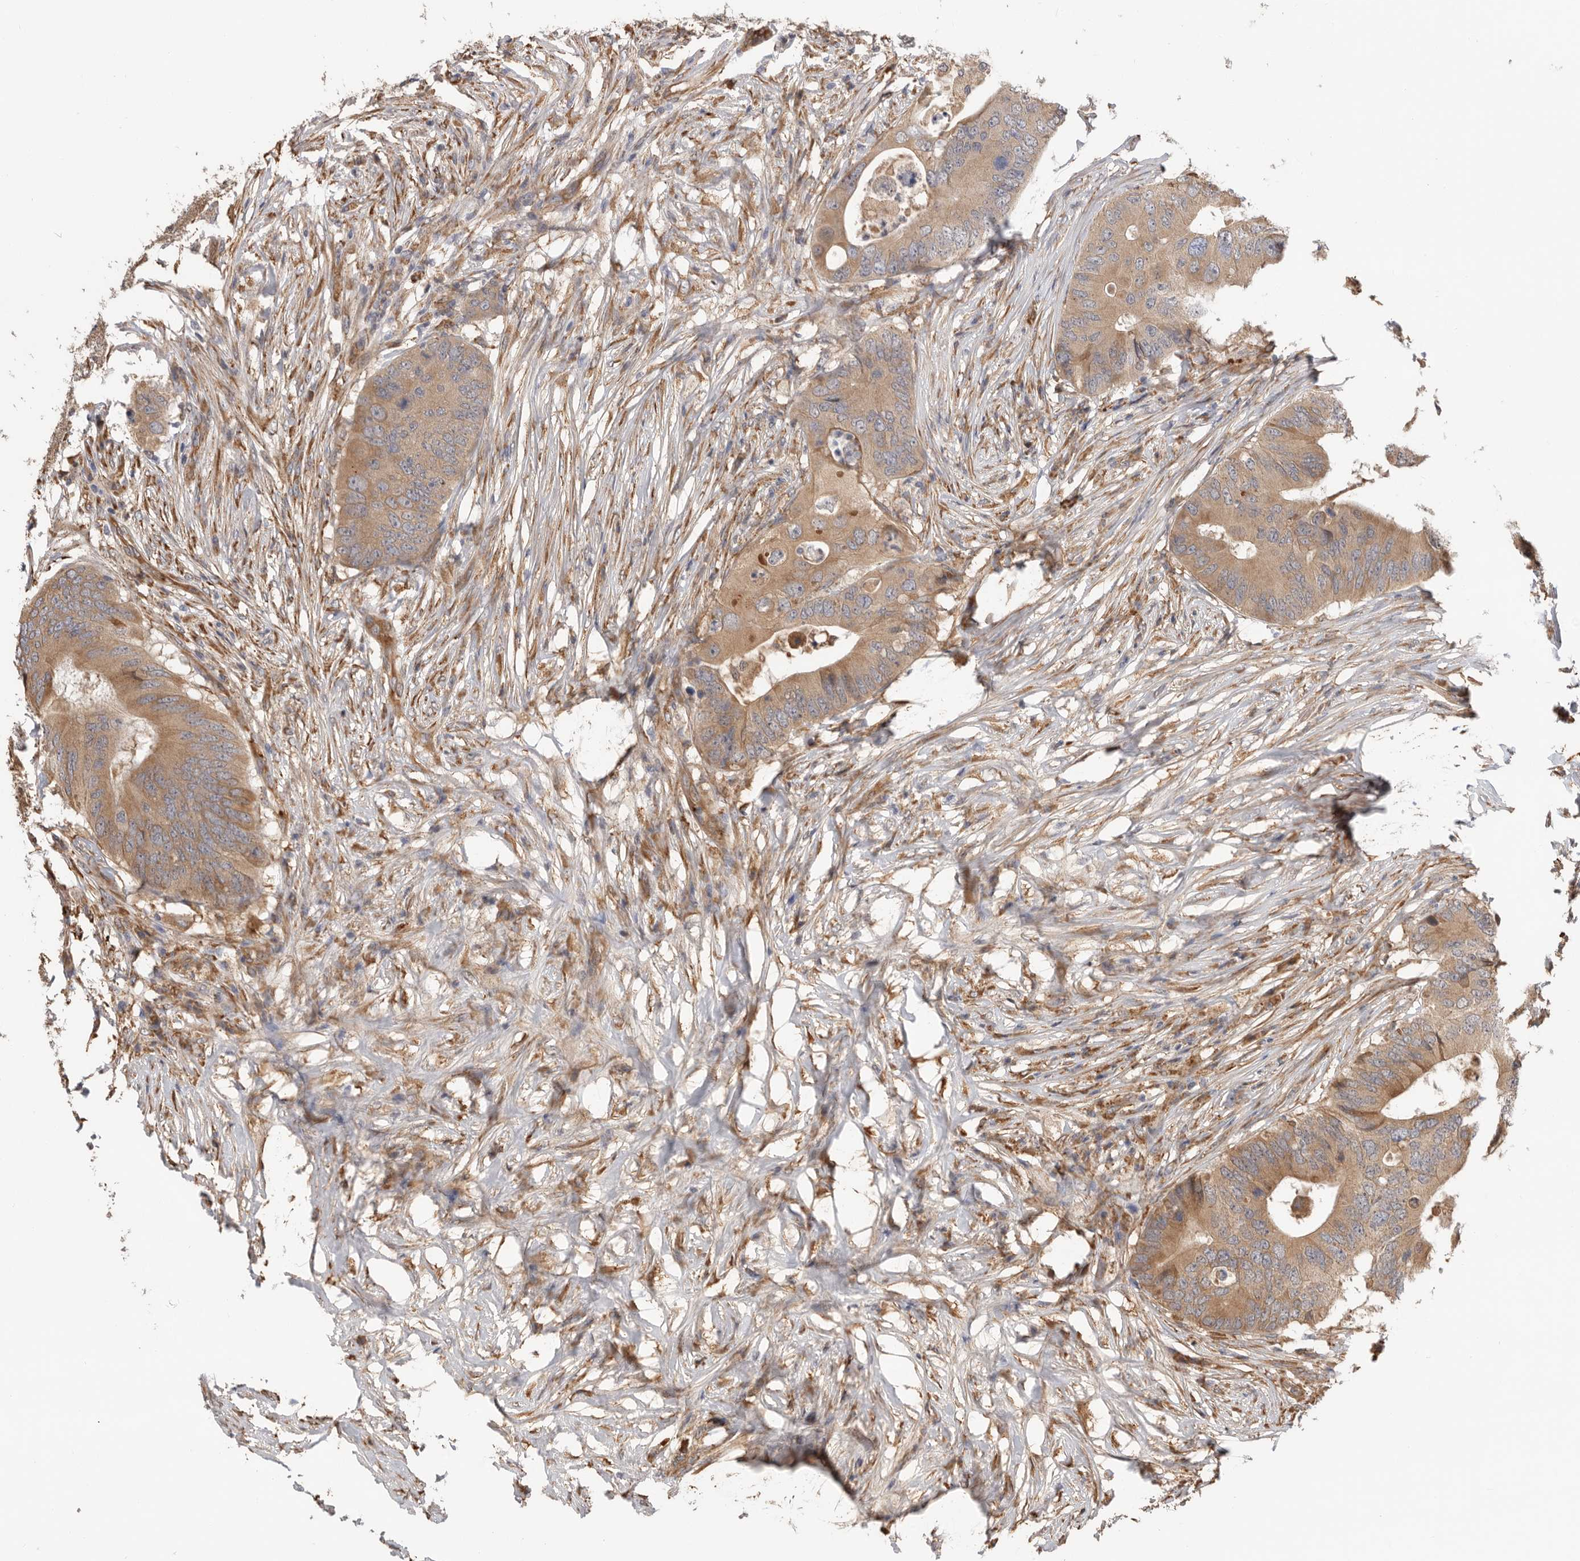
{"staining": {"intensity": "moderate", "quantity": ">75%", "location": "cytoplasmic/membranous"}, "tissue": "colorectal cancer", "cell_type": "Tumor cells", "image_type": "cancer", "snomed": [{"axis": "morphology", "description": "Adenocarcinoma, NOS"}, {"axis": "topography", "description": "Colon"}], "caption": "Immunohistochemical staining of colorectal adenocarcinoma exhibits medium levels of moderate cytoplasmic/membranous staining in about >75% of tumor cells.", "gene": "CDC42BPB", "patient": {"sex": "male", "age": 71}}